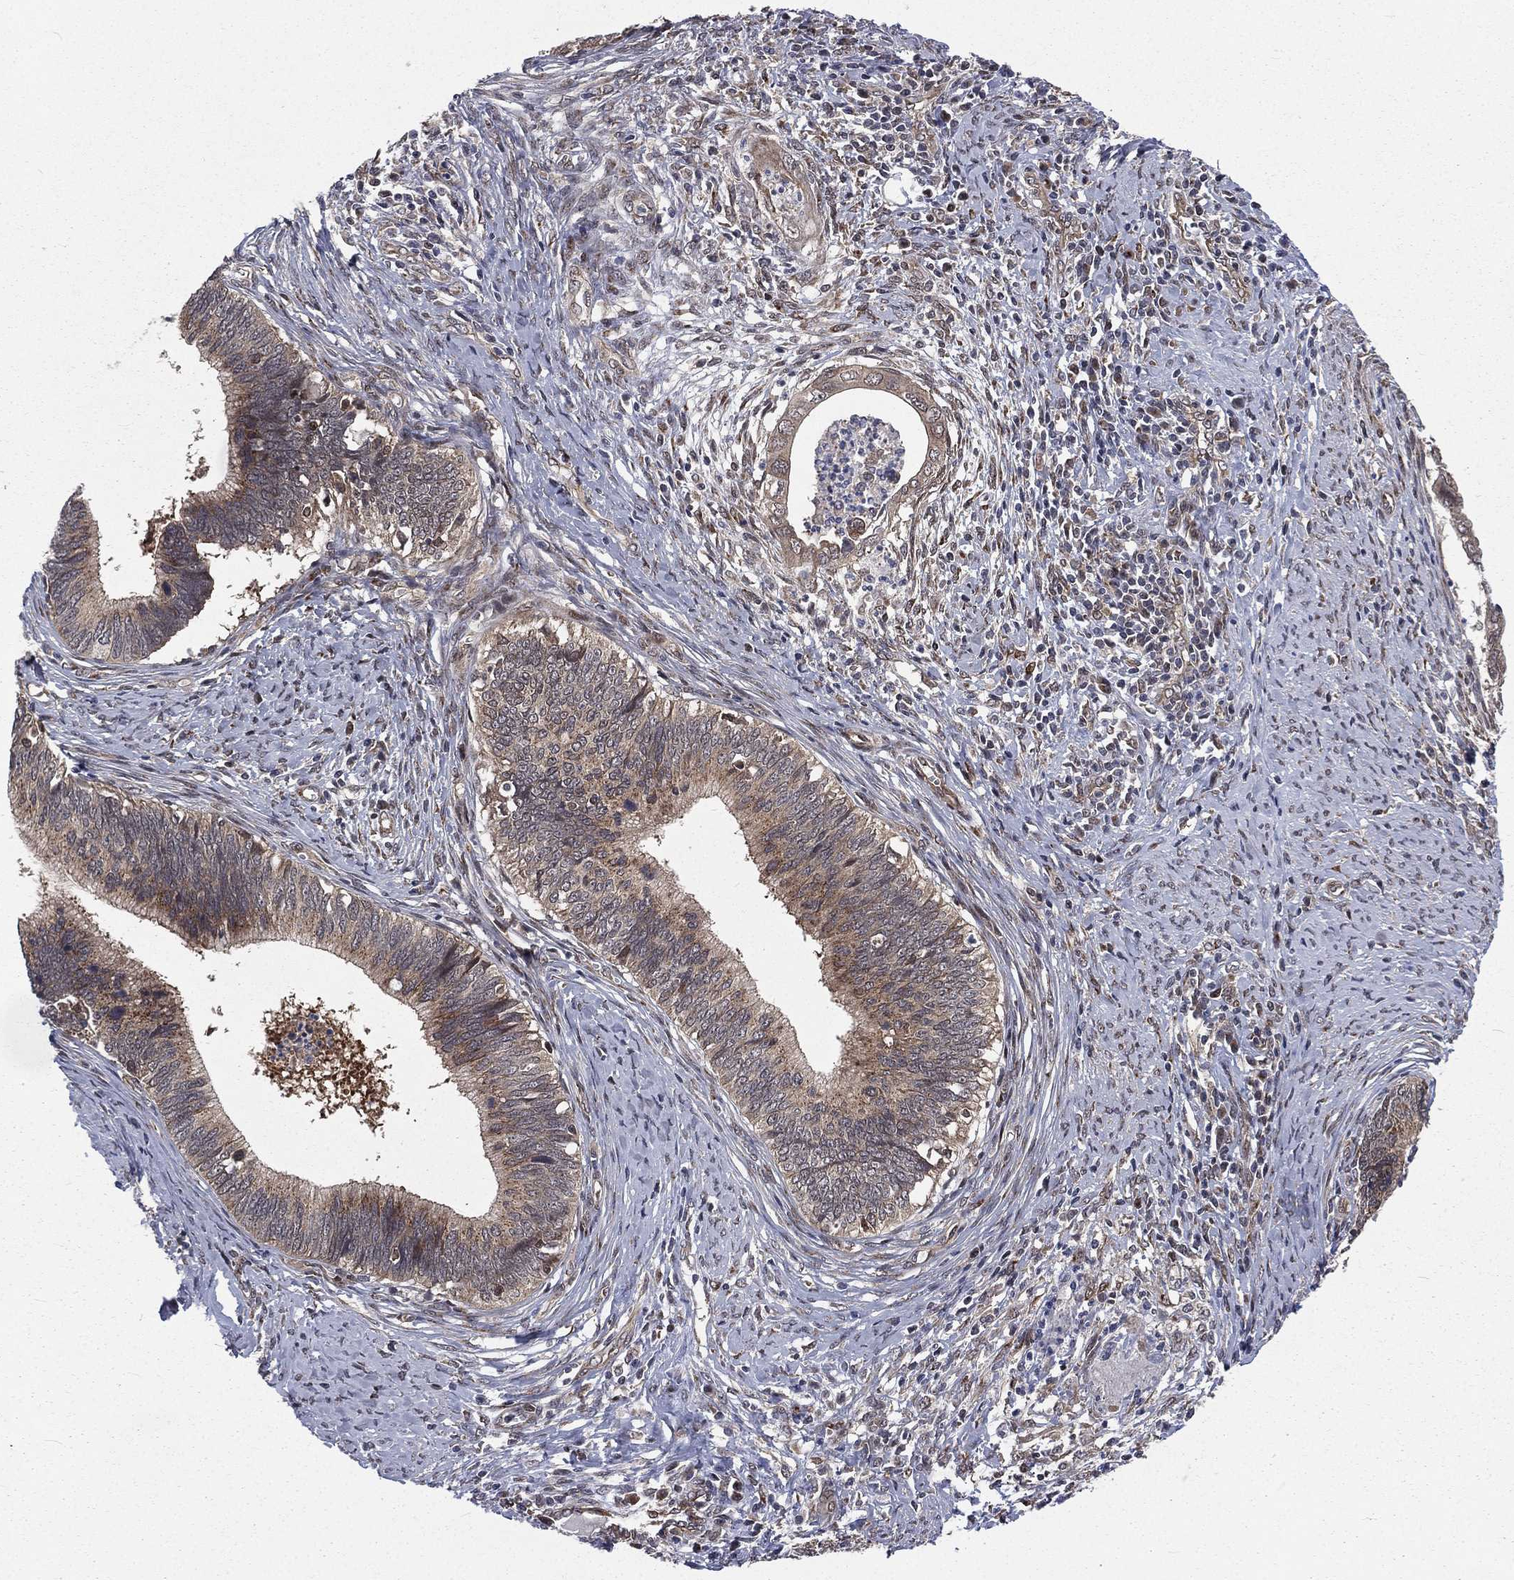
{"staining": {"intensity": "strong", "quantity": "<25%", "location": "cytoplasmic/membranous"}, "tissue": "cervical cancer", "cell_type": "Tumor cells", "image_type": "cancer", "snomed": [{"axis": "morphology", "description": "Adenocarcinoma, NOS"}, {"axis": "topography", "description": "Cervix"}], "caption": "The photomicrograph exhibits staining of cervical adenocarcinoma, revealing strong cytoplasmic/membranous protein positivity (brown color) within tumor cells.", "gene": "ARL3", "patient": {"sex": "female", "age": 42}}